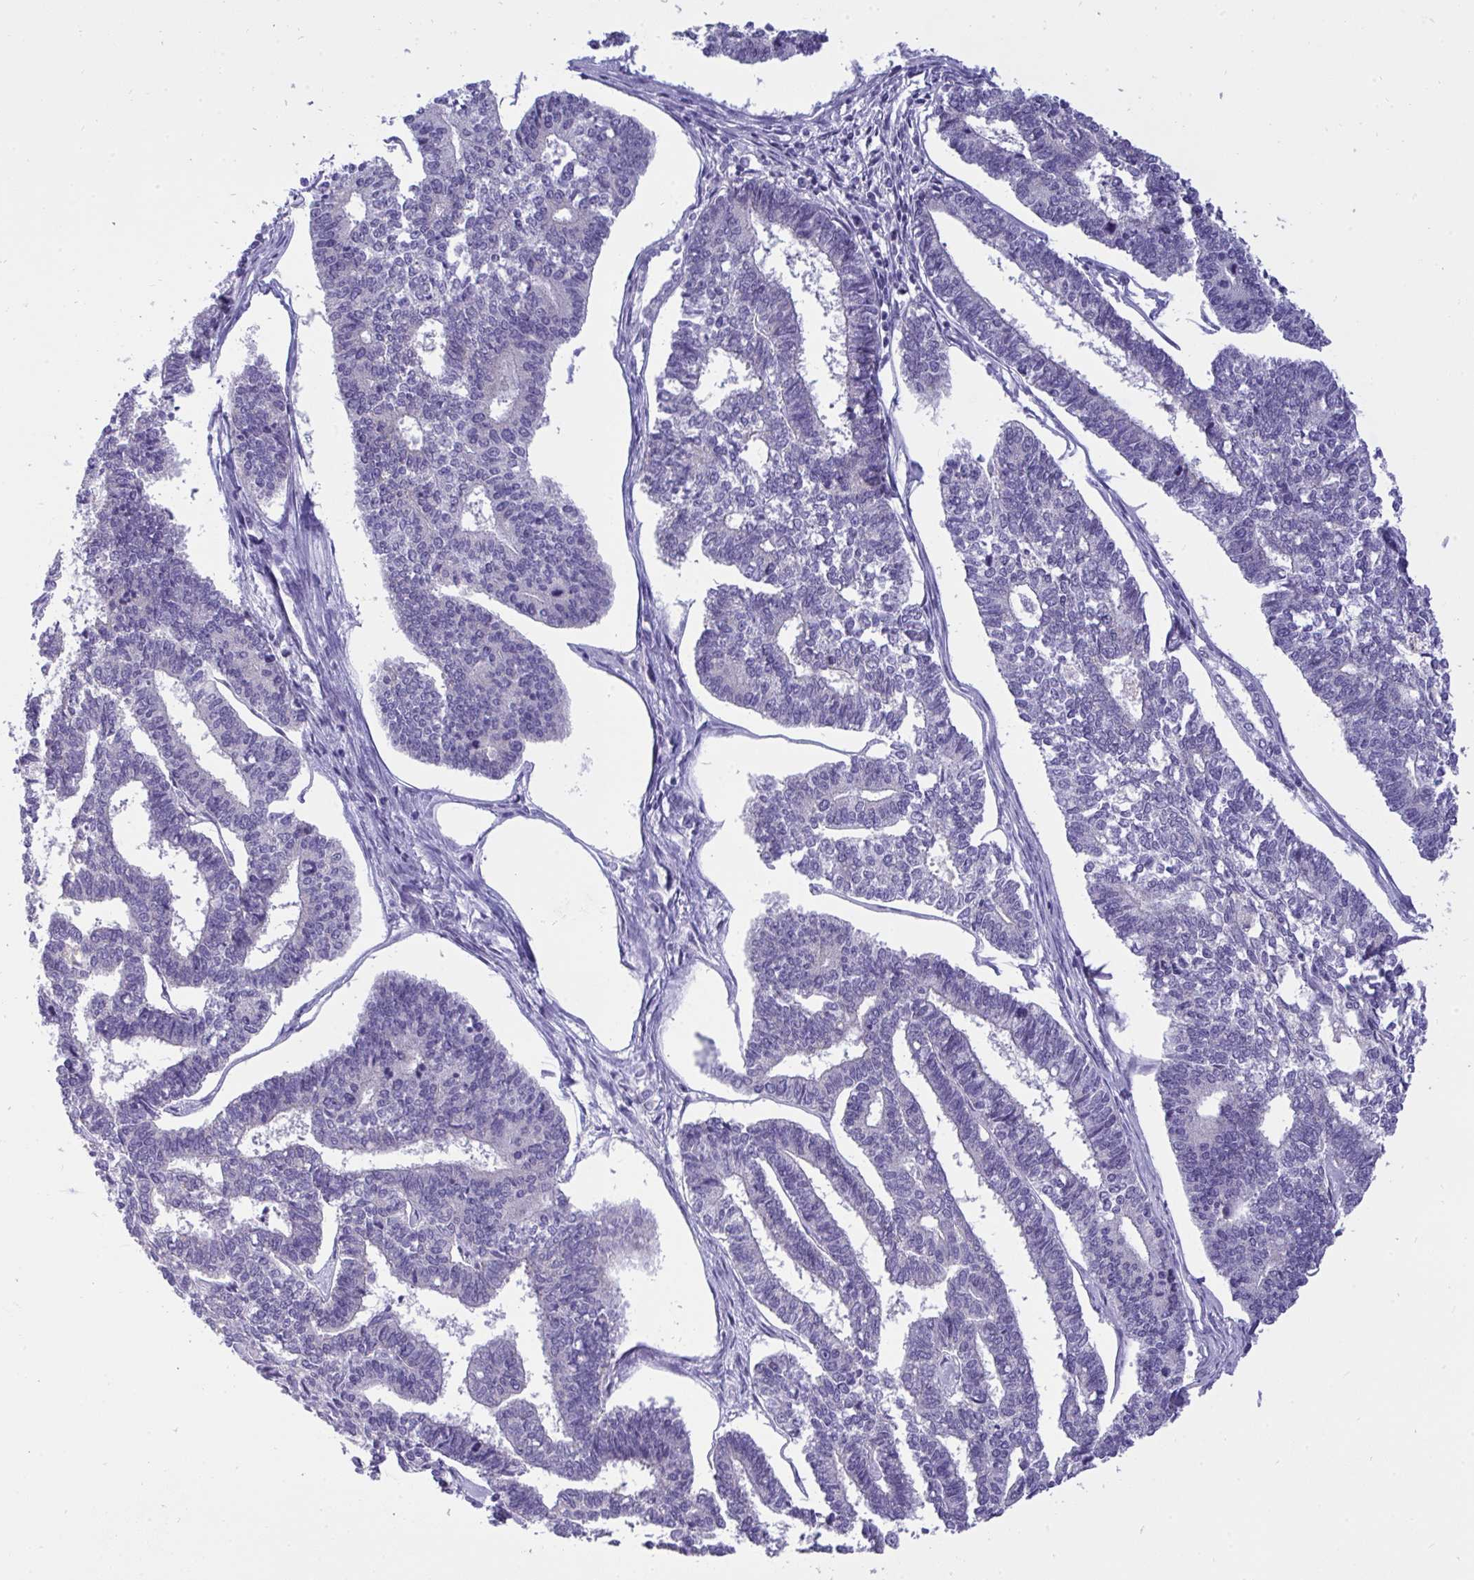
{"staining": {"intensity": "negative", "quantity": "none", "location": "none"}, "tissue": "endometrial cancer", "cell_type": "Tumor cells", "image_type": "cancer", "snomed": [{"axis": "morphology", "description": "Adenocarcinoma, NOS"}, {"axis": "topography", "description": "Endometrium"}], "caption": "Immunohistochemistry image of endometrial cancer (adenocarcinoma) stained for a protein (brown), which exhibits no staining in tumor cells. Nuclei are stained in blue.", "gene": "VGLL3", "patient": {"sex": "female", "age": 70}}